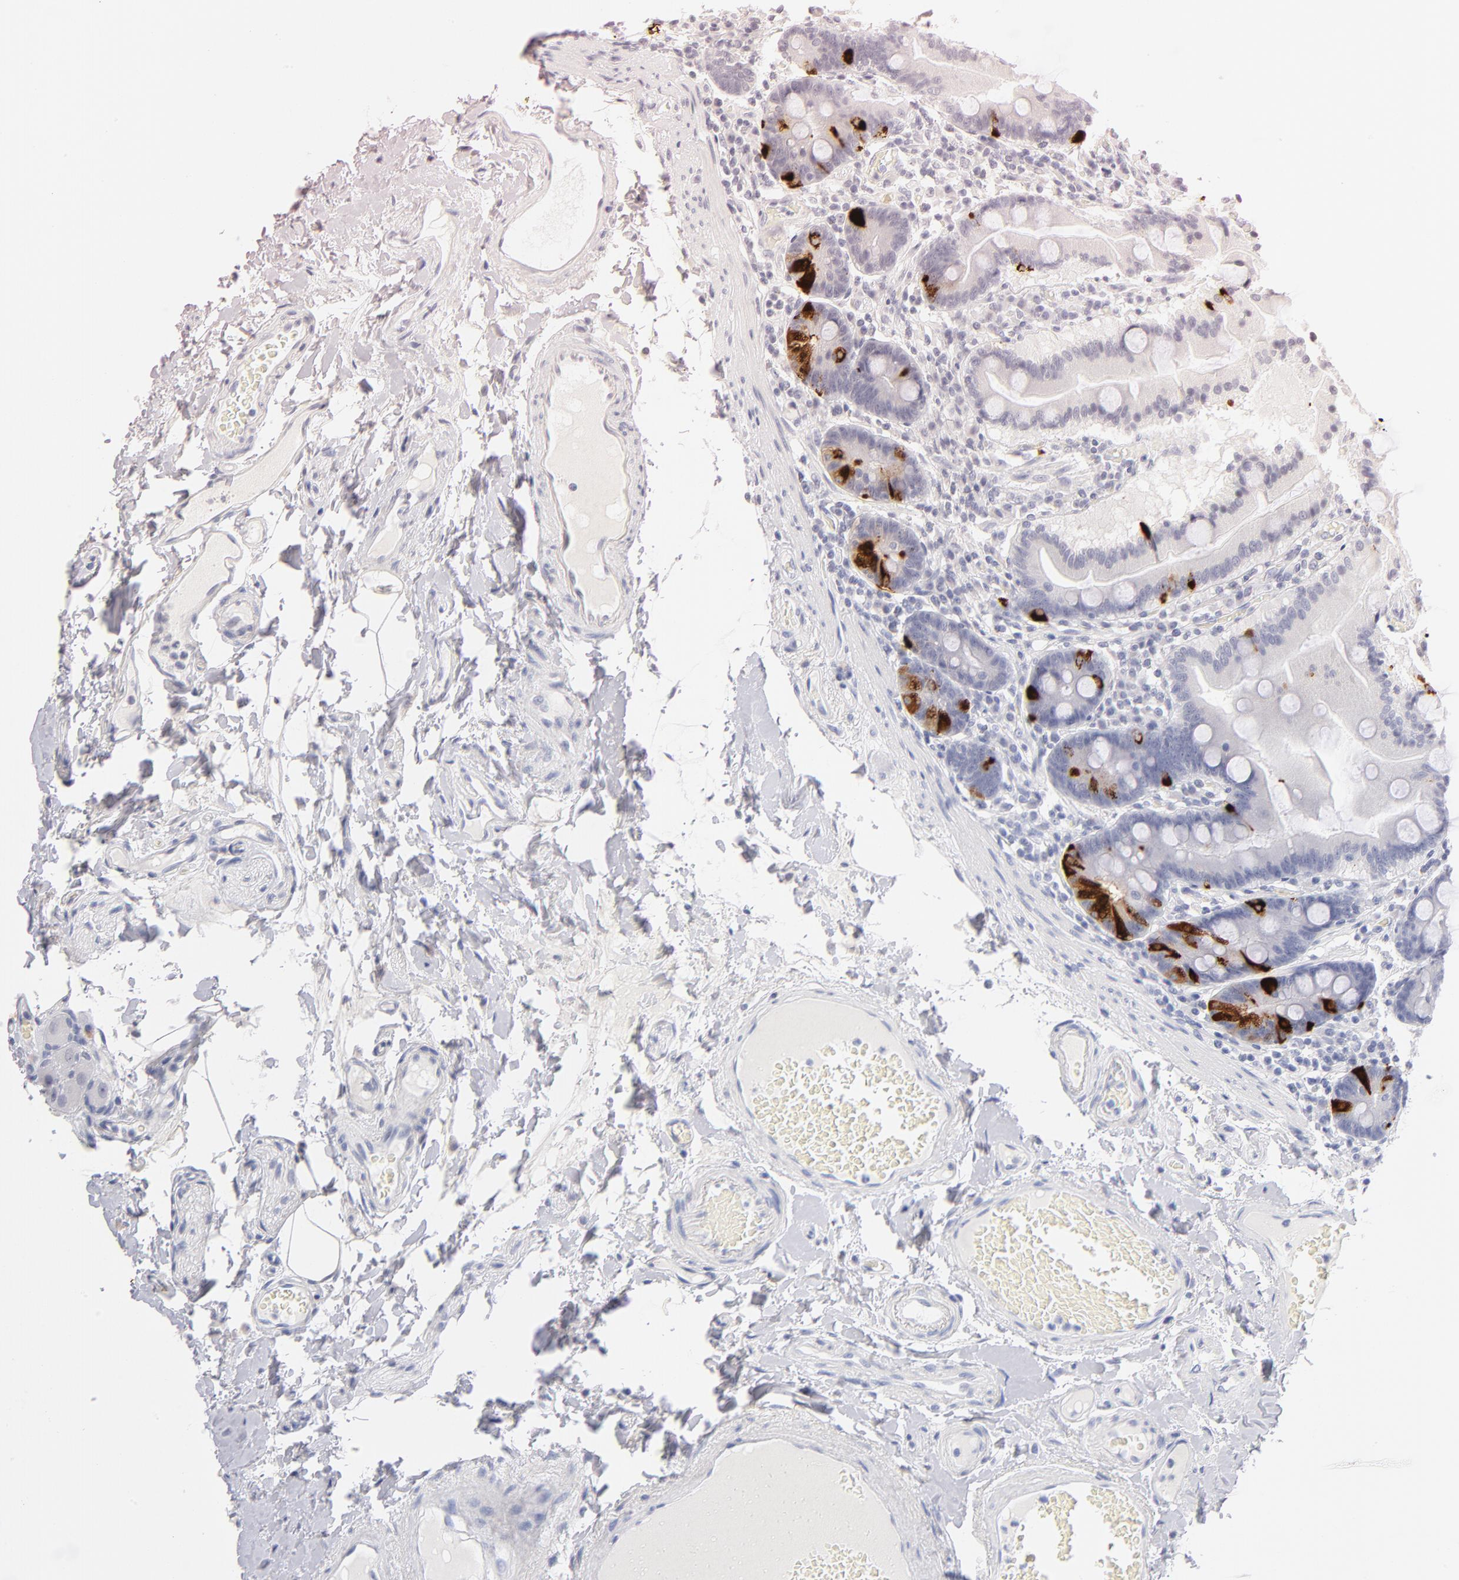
{"staining": {"intensity": "strong", "quantity": "<25%", "location": "cytoplasmic/membranous"}, "tissue": "duodenum", "cell_type": "Glandular cells", "image_type": "normal", "snomed": [{"axis": "morphology", "description": "Normal tissue, NOS"}, {"axis": "topography", "description": "Duodenum"}], "caption": "The immunohistochemical stain highlights strong cytoplasmic/membranous positivity in glandular cells of unremarkable duodenum.", "gene": "KHNYN", "patient": {"sex": "female", "age": 64}}